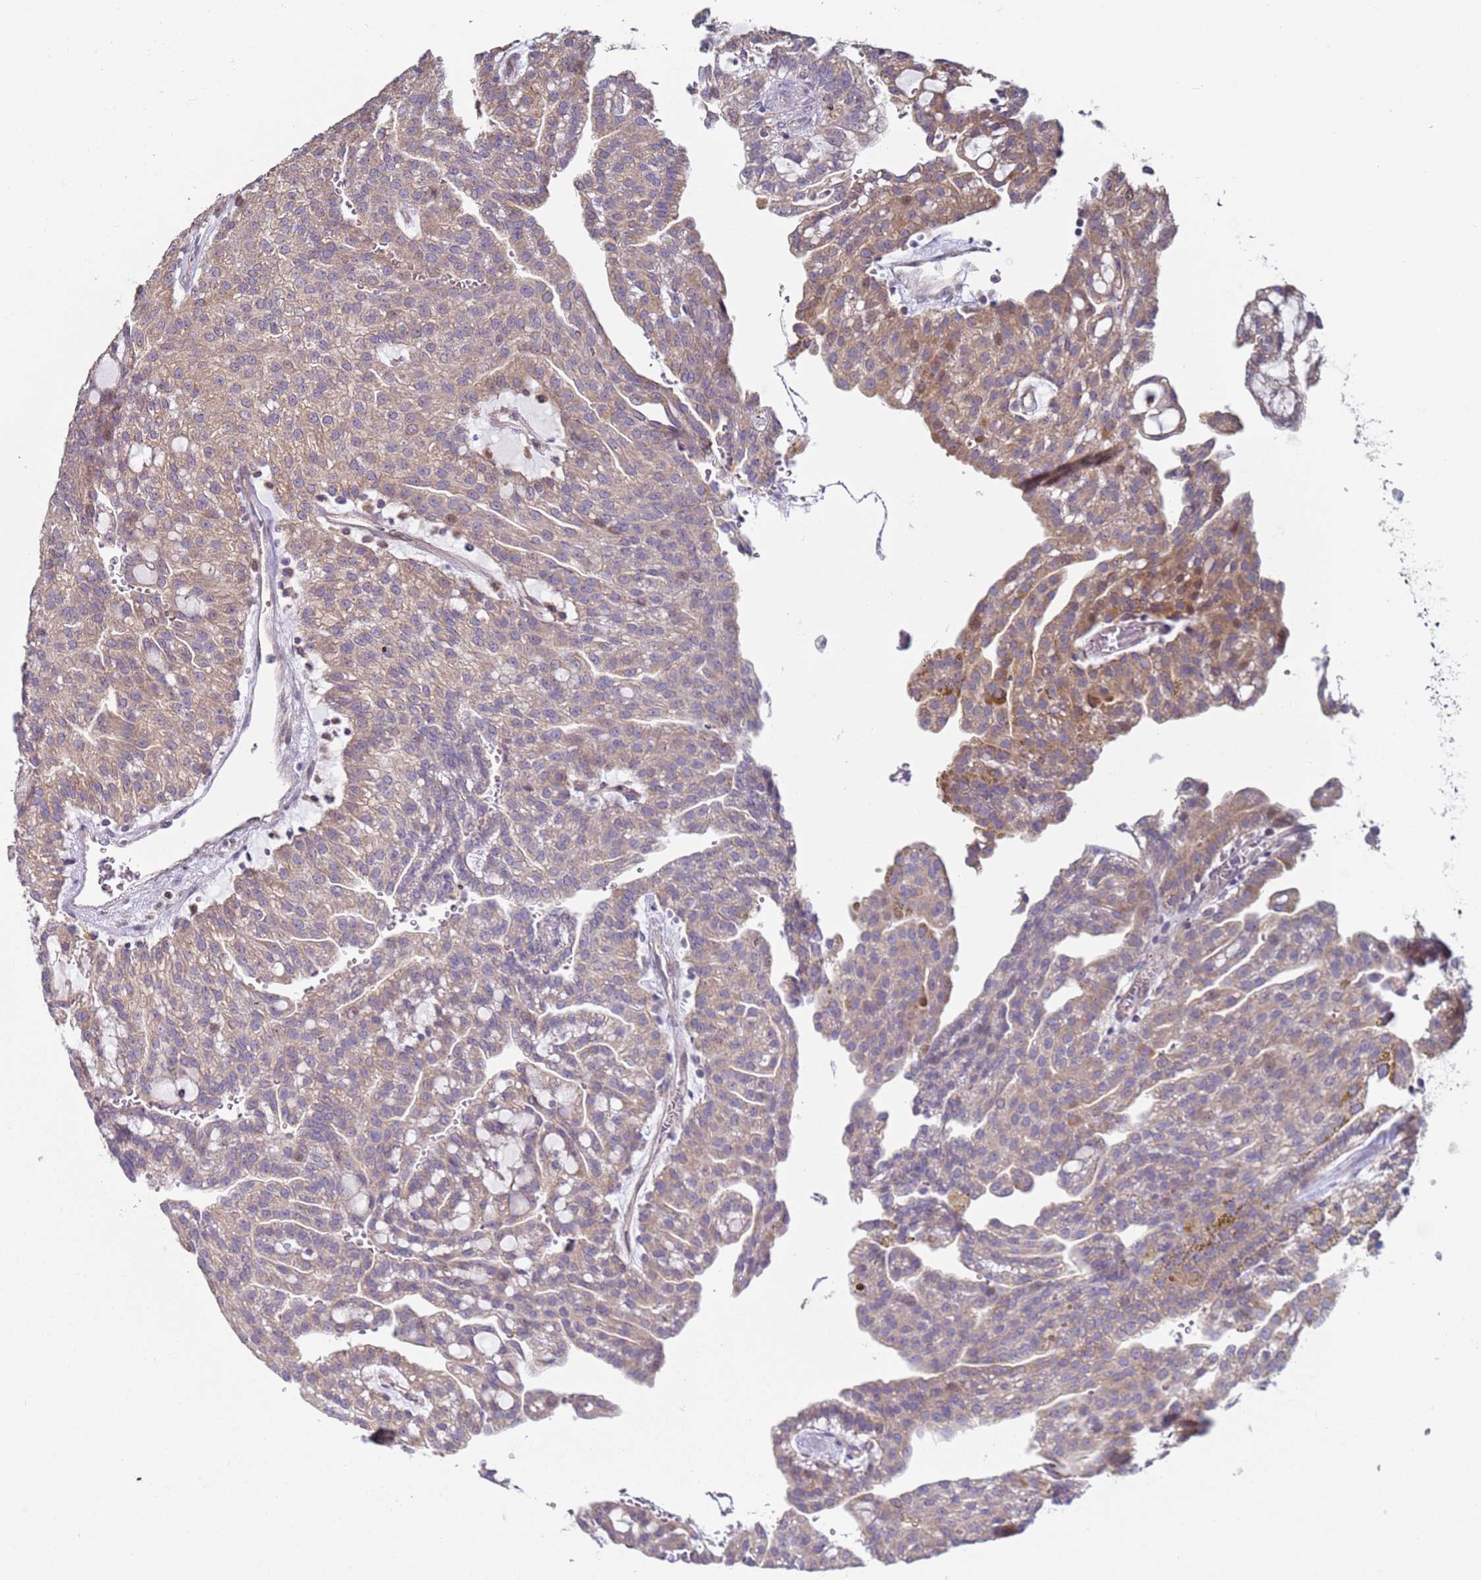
{"staining": {"intensity": "weak", "quantity": "25%-75%", "location": "cytoplasmic/membranous"}, "tissue": "renal cancer", "cell_type": "Tumor cells", "image_type": "cancer", "snomed": [{"axis": "morphology", "description": "Adenocarcinoma, NOS"}, {"axis": "topography", "description": "Kidney"}], "caption": "Immunohistochemical staining of adenocarcinoma (renal) displays low levels of weak cytoplasmic/membranous expression in approximately 25%-75% of tumor cells.", "gene": "DIP2B", "patient": {"sex": "male", "age": 63}}